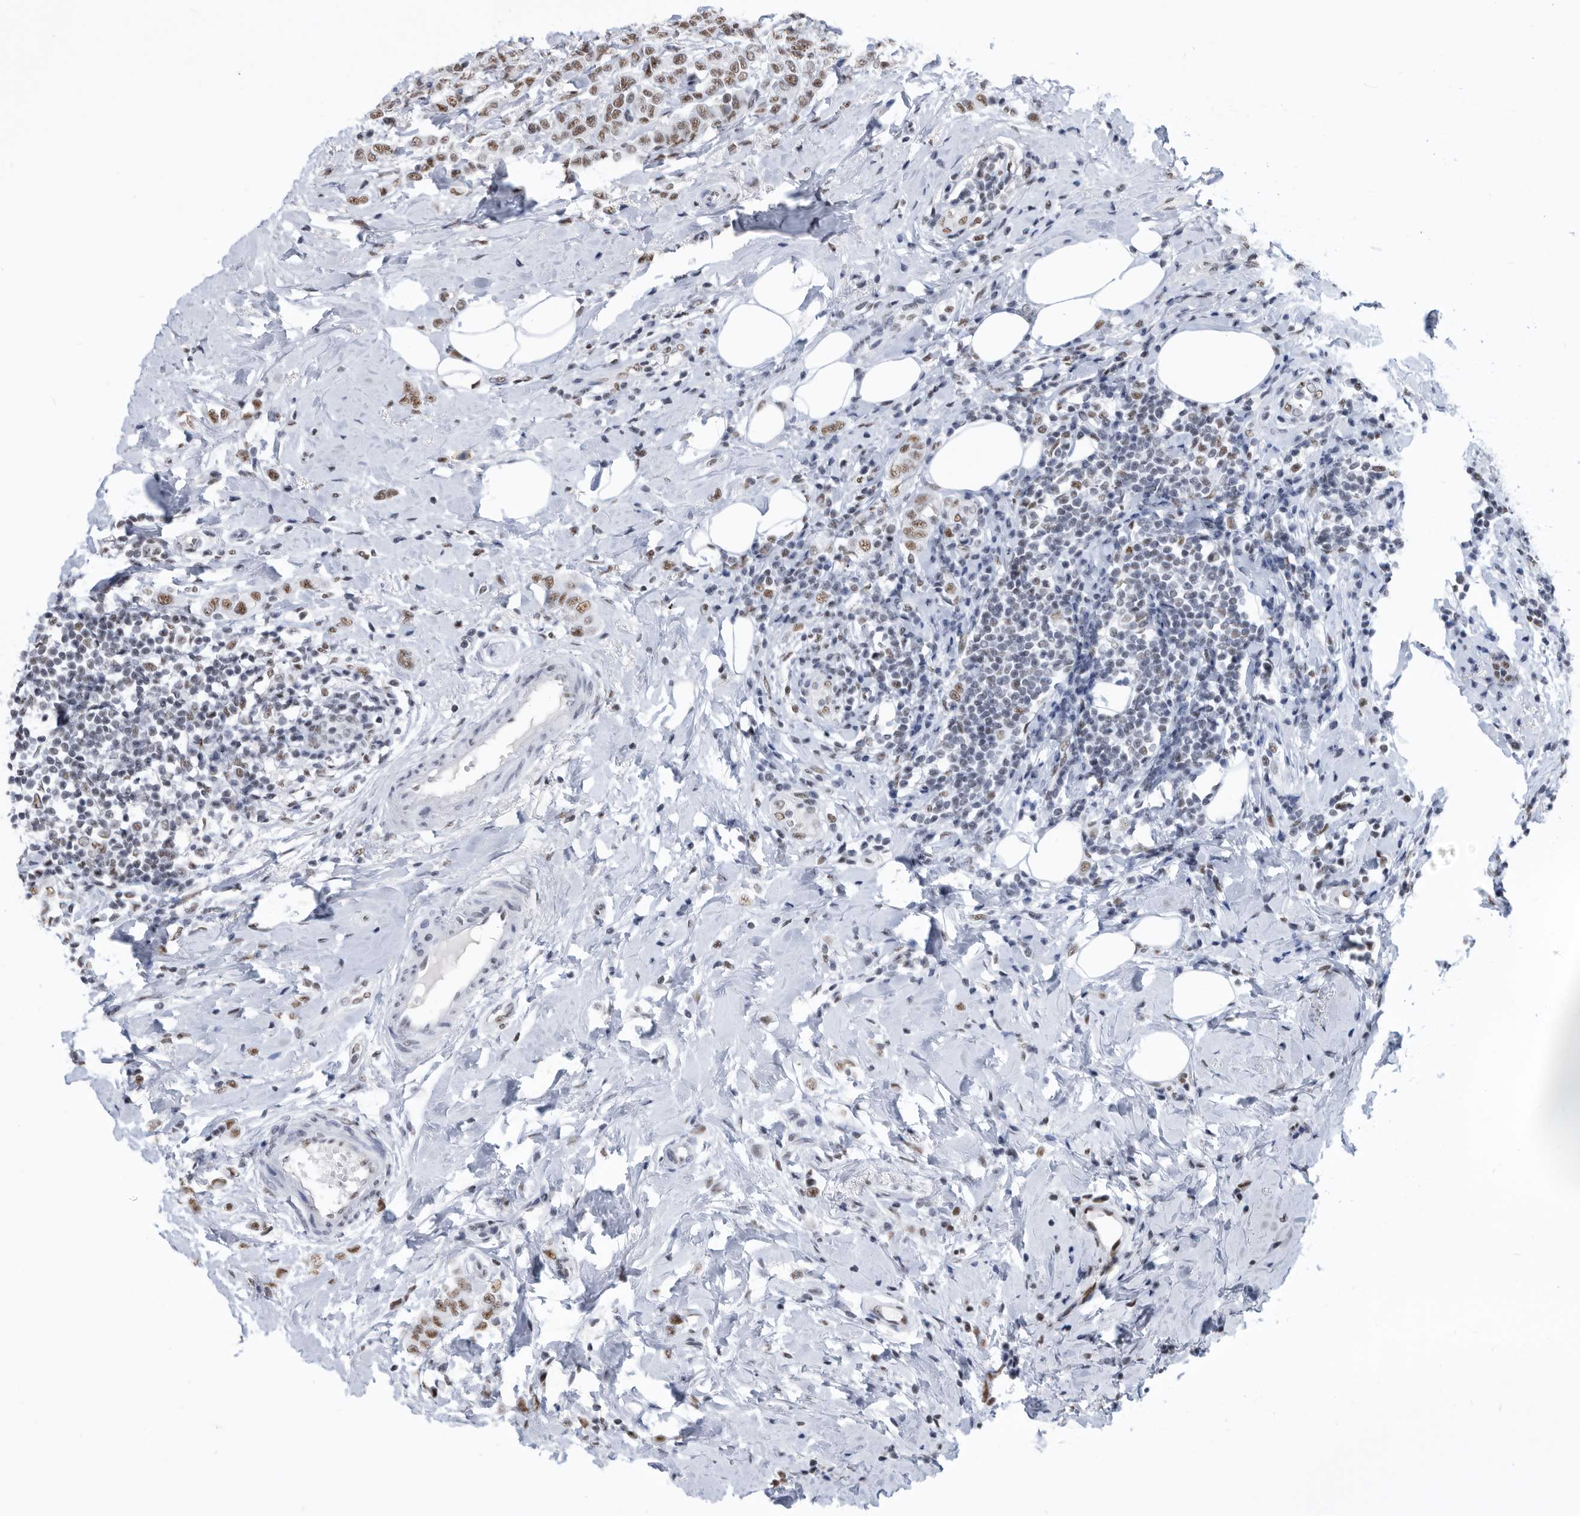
{"staining": {"intensity": "moderate", "quantity": ">75%", "location": "nuclear"}, "tissue": "breast cancer", "cell_type": "Tumor cells", "image_type": "cancer", "snomed": [{"axis": "morphology", "description": "Lobular carcinoma"}, {"axis": "topography", "description": "Breast"}], "caption": "DAB immunohistochemical staining of lobular carcinoma (breast) displays moderate nuclear protein expression in approximately >75% of tumor cells. The staining is performed using DAB (3,3'-diaminobenzidine) brown chromogen to label protein expression. The nuclei are counter-stained blue using hematoxylin.", "gene": "SF3A1", "patient": {"sex": "female", "age": 47}}